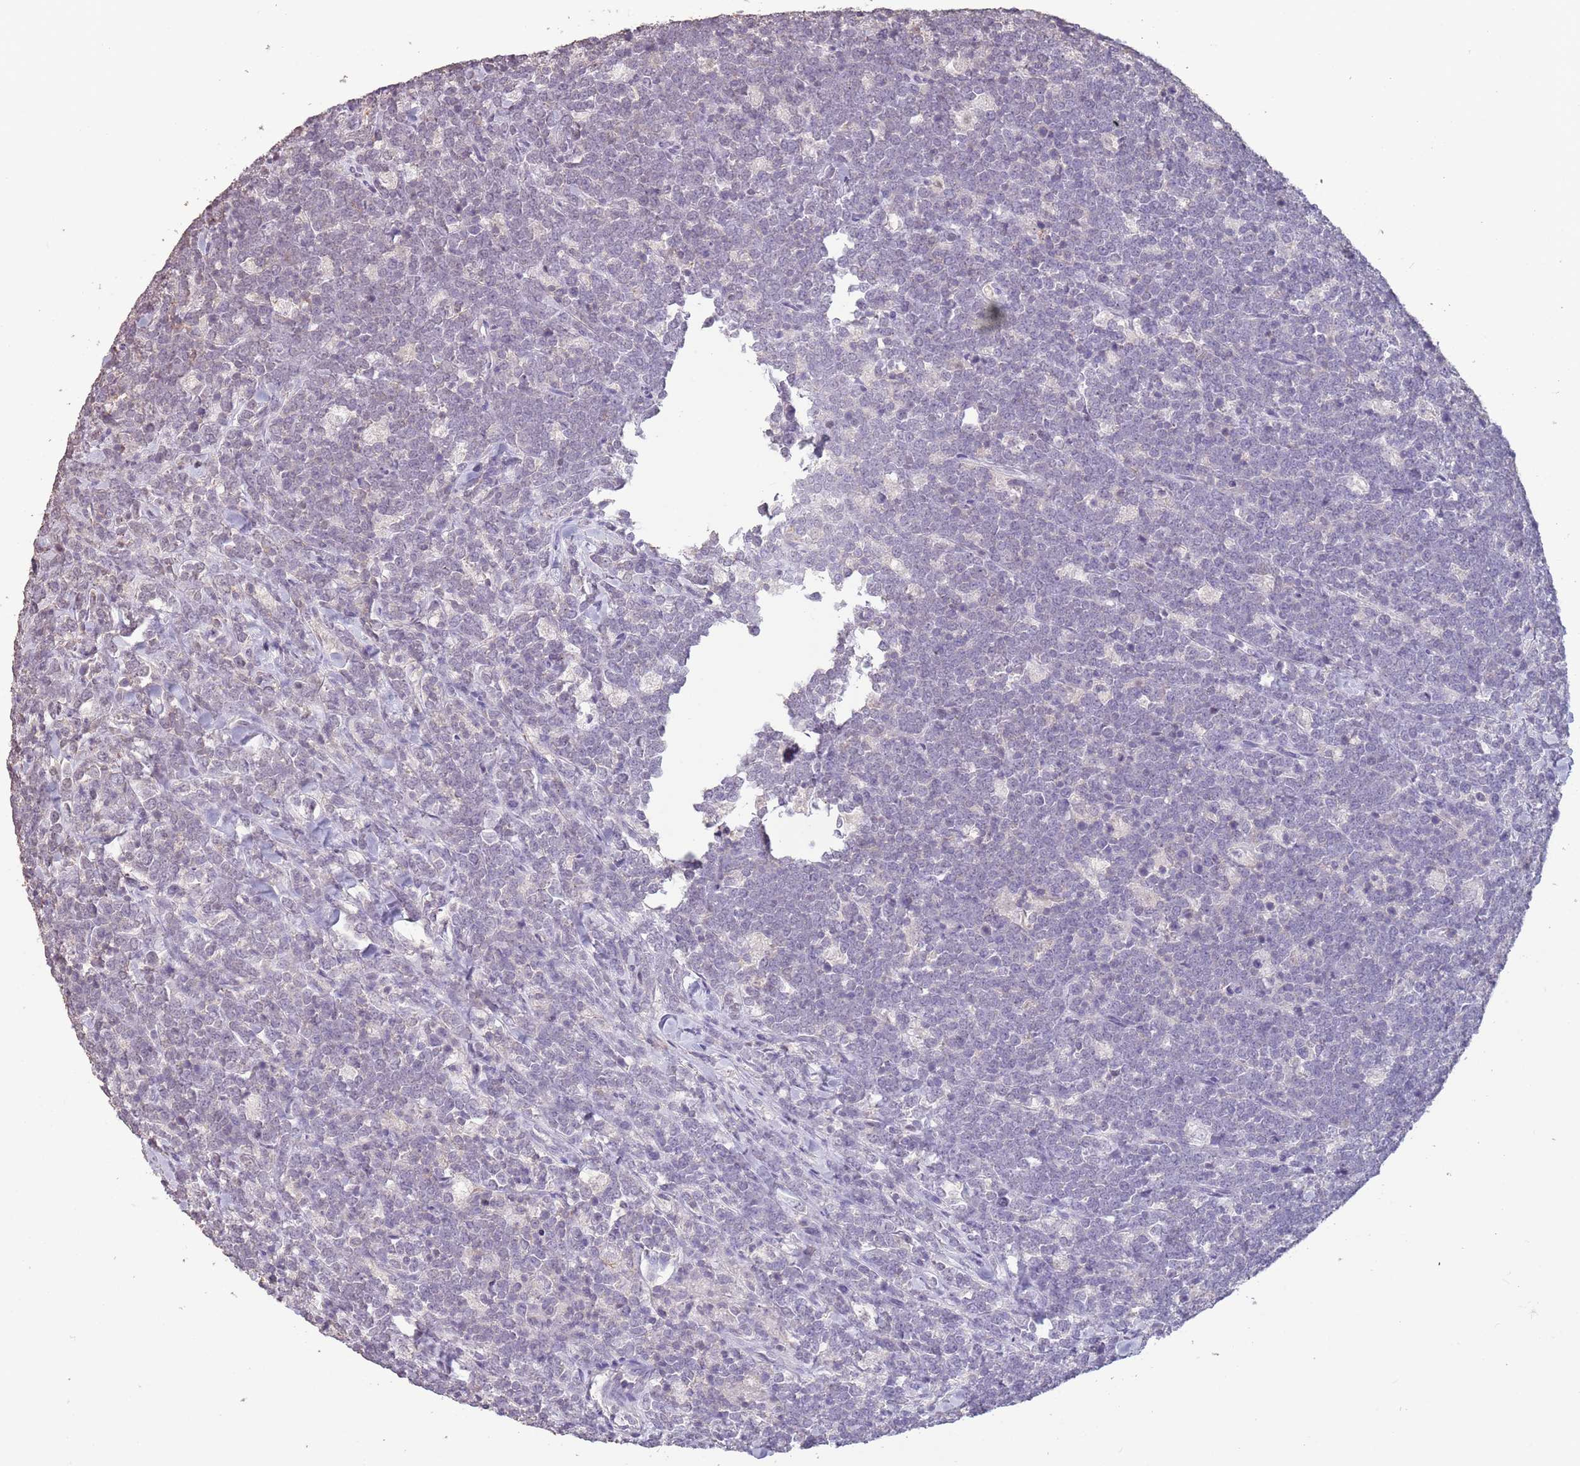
{"staining": {"intensity": "negative", "quantity": "none", "location": "none"}, "tissue": "lymphoma", "cell_type": "Tumor cells", "image_type": "cancer", "snomed": [{"axis": "morphology", "description": "Malignant lymphoma, non-Hodgkin's type, High grade"}, {"axis": "topography", "description": "Small intestine"}], "caption": "Human malignant lymphoma, non-Hodgkin's type (high-grade) stained for a protein using IHC shows no staining in tumor cells.", "gene": "SUN5", "patient": {"sex": "male", "age": 8}}